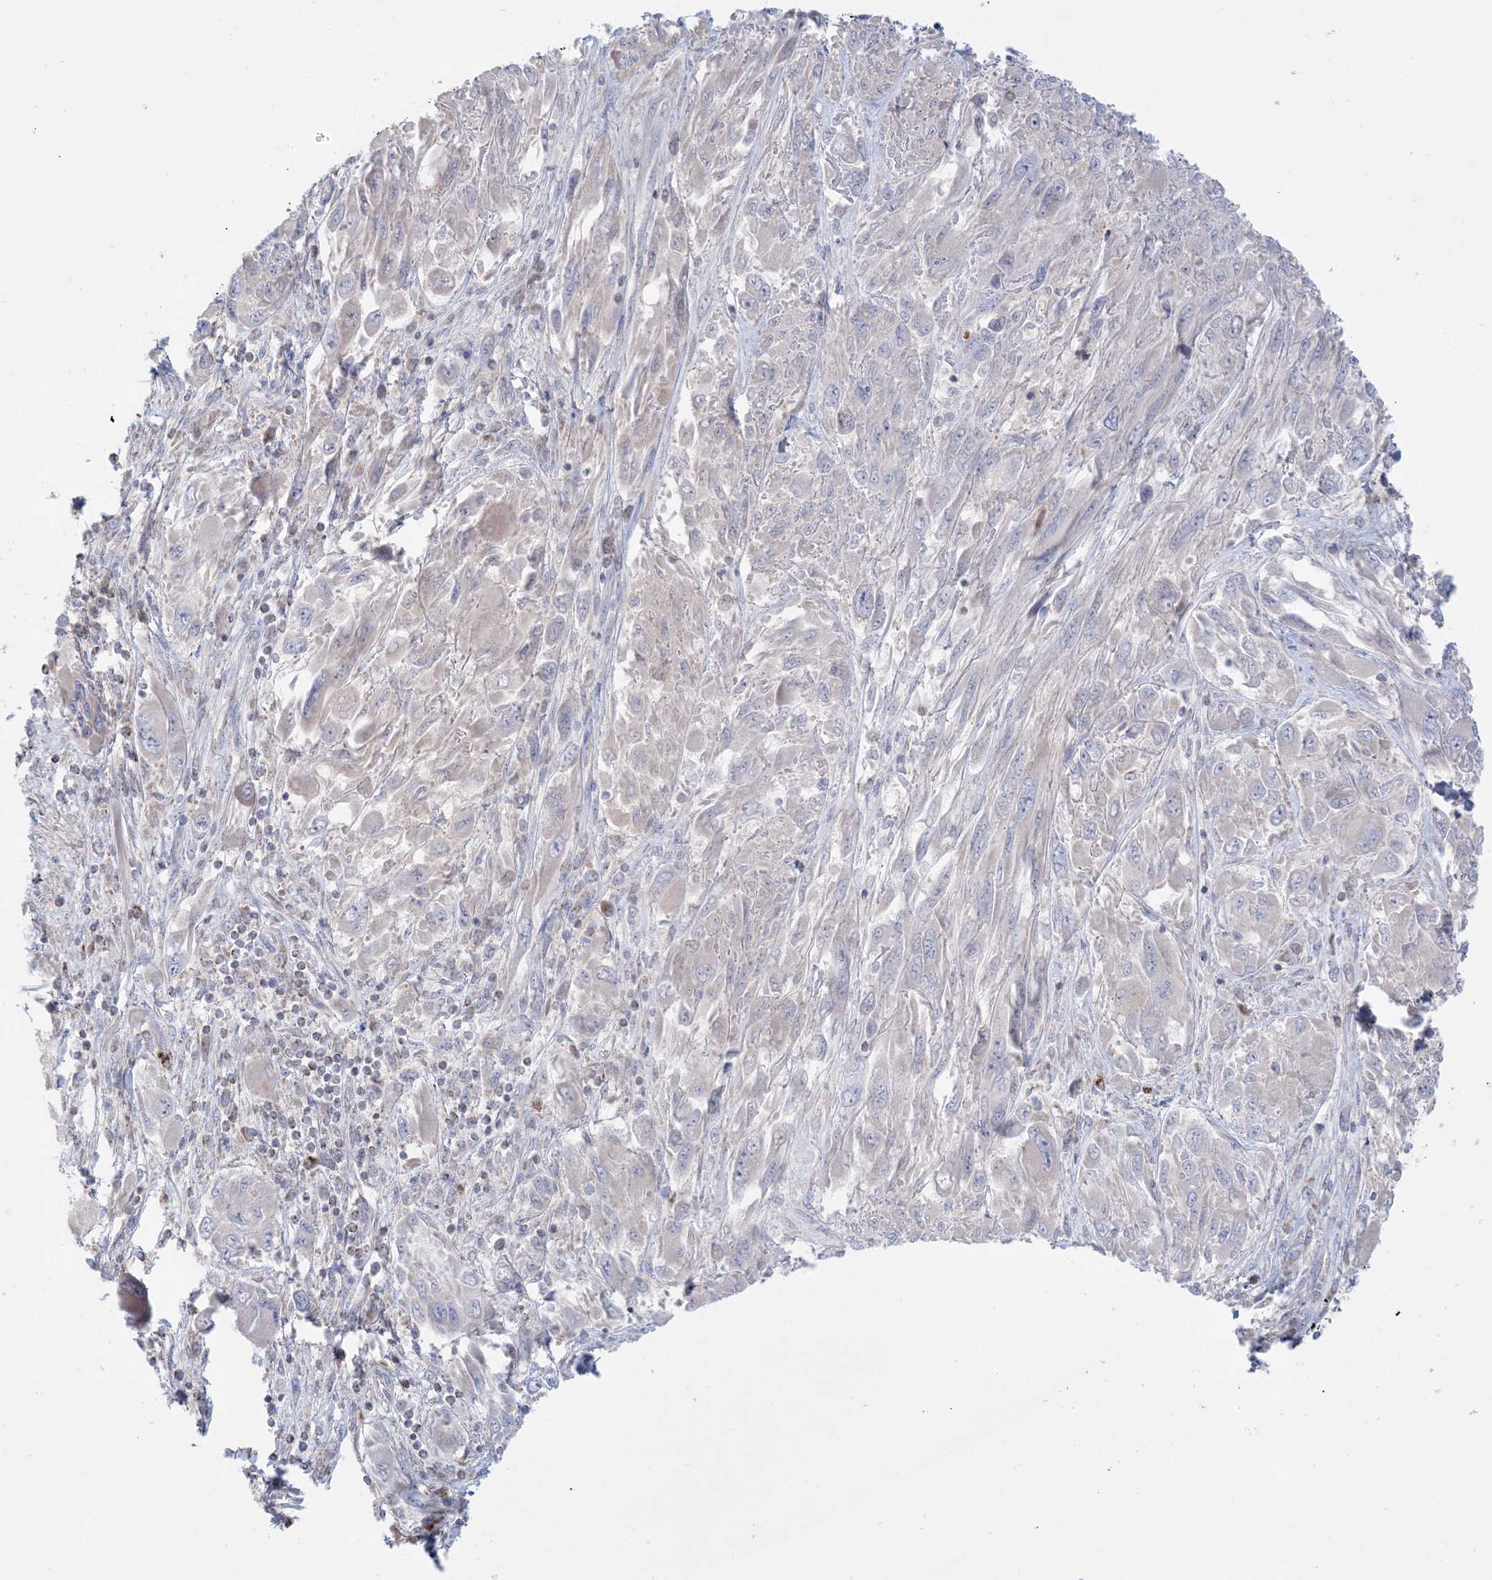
{"staining": {"intensity": "negative", "quantity": "none", "location": "none"}, "tissue": "melanoma", "cell_type": "Tumor cells", "image_type": "cancer", "snomed": [{"axis": "morphology", "description": "Malignant melanoma, NOS"}, {"axis": "topography", "description": "Skin"}], "caption": "Immunohistochemistry (IHC) image of human malignant melanoma stained for a protein (brown), which reveals no positivity in tumor cells. Nuclei are stained in blue.", "gene": "KCTD6", "patient": {"sex": "female", "age": 91}}